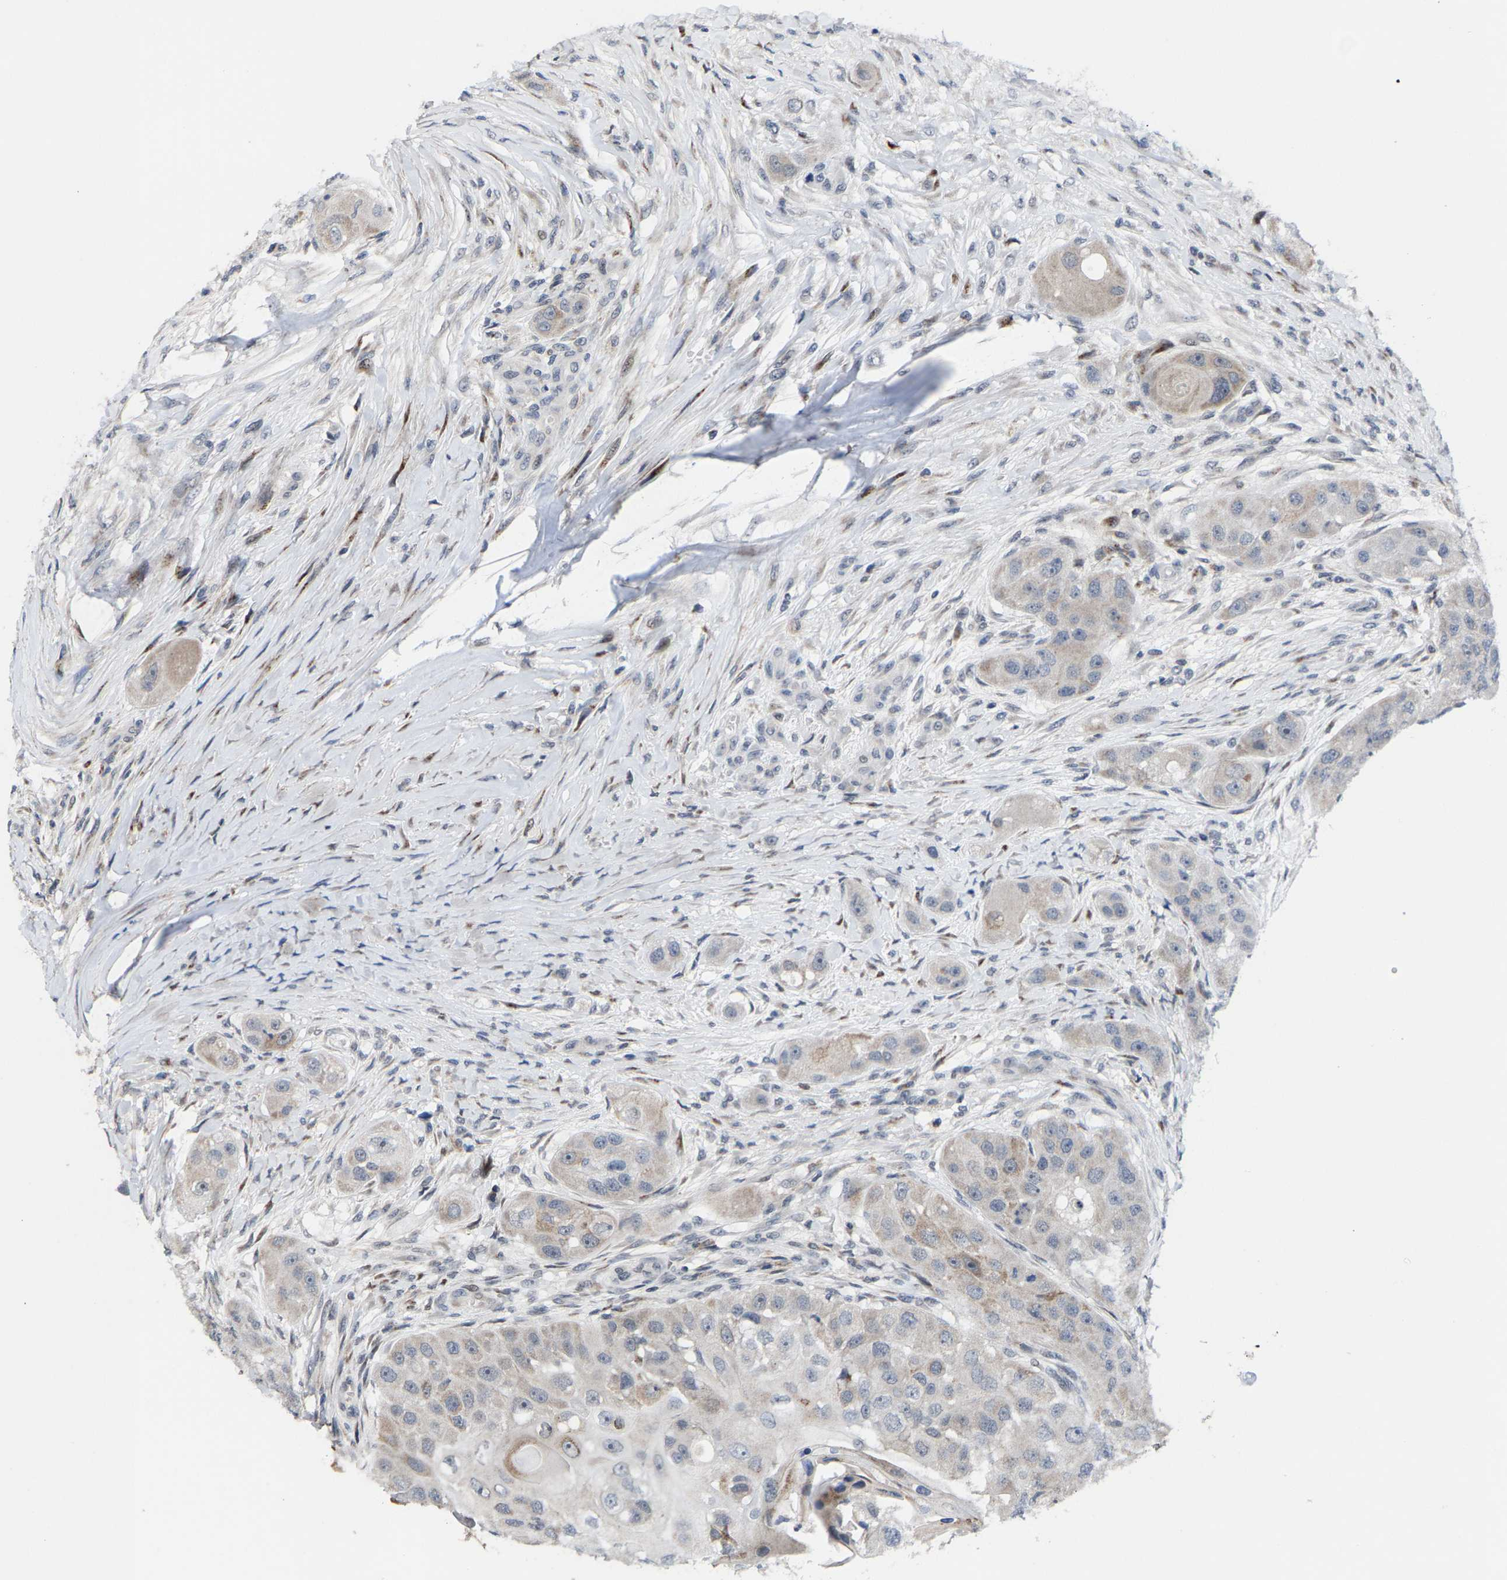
{"staining": {"intensity": "weak", "quantity": "<25%", "location": "cytoplasmic/membranous,nuclear"}, "tissue": "head and neck cancer", "cell_type": "Tumor cells", "image_type": "cancer", "snomed": [{"axis": "morphology", "description": "Normal tissue, NOS"}, {"axis": "morphology", "description": "Squamous cell carcinoma, NOS"}, {"axis": "topography", "description": "Skeletal muscle"}, {"axis": "topography", "description": "Head-Neck"}], "caption": "IHC of head and neck squamous cell carcinoma demonstrates no positivity in tumor cells. (Stains: DAB (3,3'-diaminobenzidine) IHC with hematoxylin counter stain, Microscopy: brightfield microscopy at high magnification).", "gene": "TDRKH", "patient": {"sex": "male", "age": 51}}